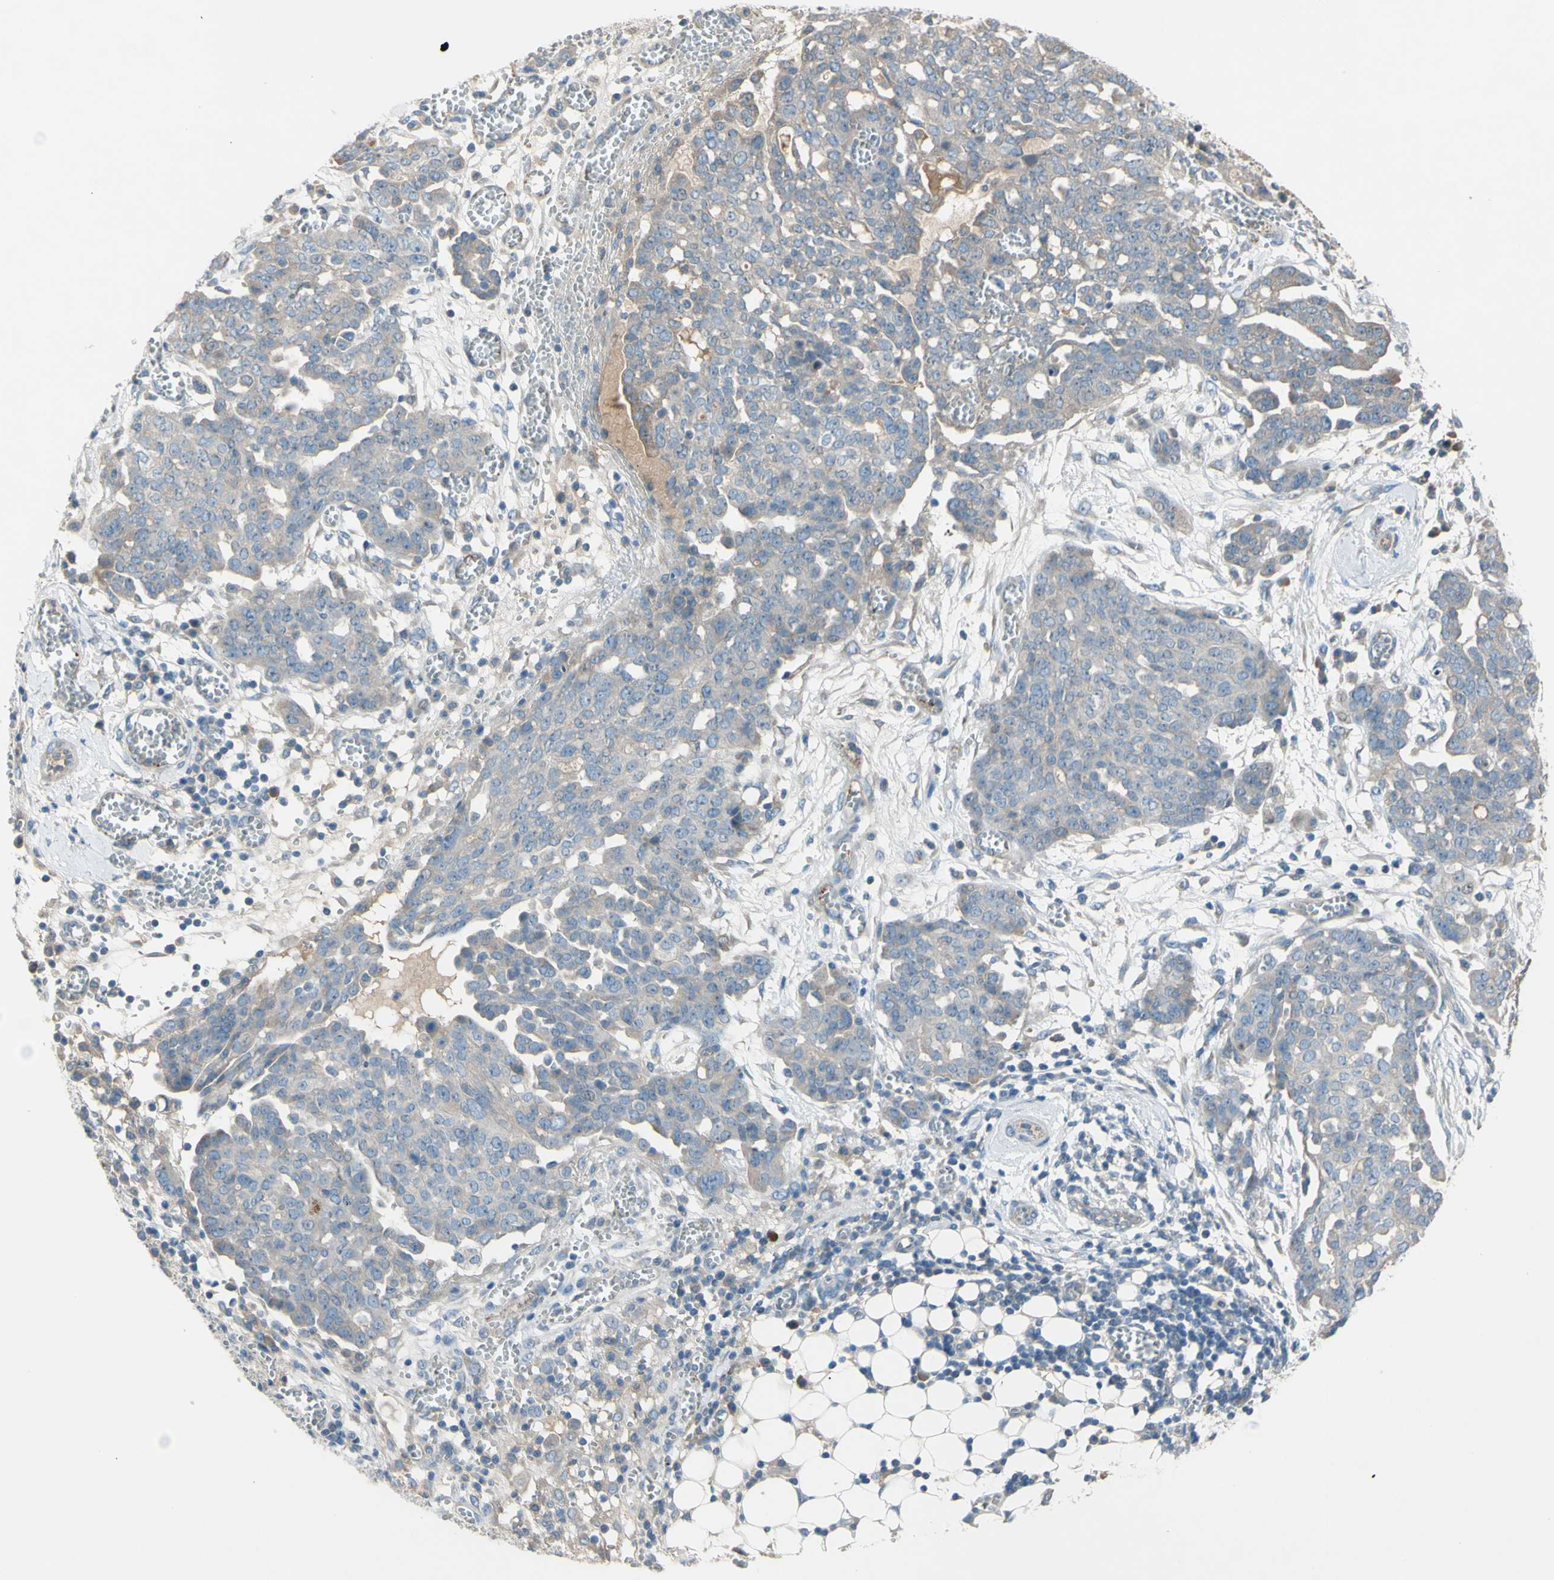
{"staining": {"intensity": "negative", "quantity": "none", "location": "none"}, "tissue": "ovarian cancer", "cell_type": "Tumor cells", "image_type": "cancer", "snomed": [{"axis": "morphology", "description": "Cystadenocarcinoma, serous, NOS"}, {"axis": "topography", "description": "Soft tissue"}, {"axis": "topography", "description": "Ovary"}], "caption": "Micrograph shows no significant protein staining in tumor cells of ovarian cancer (serous cystadenocarcinoma).", "gene": "ATRN", "patient": {"sex": "female", "age": 57}}